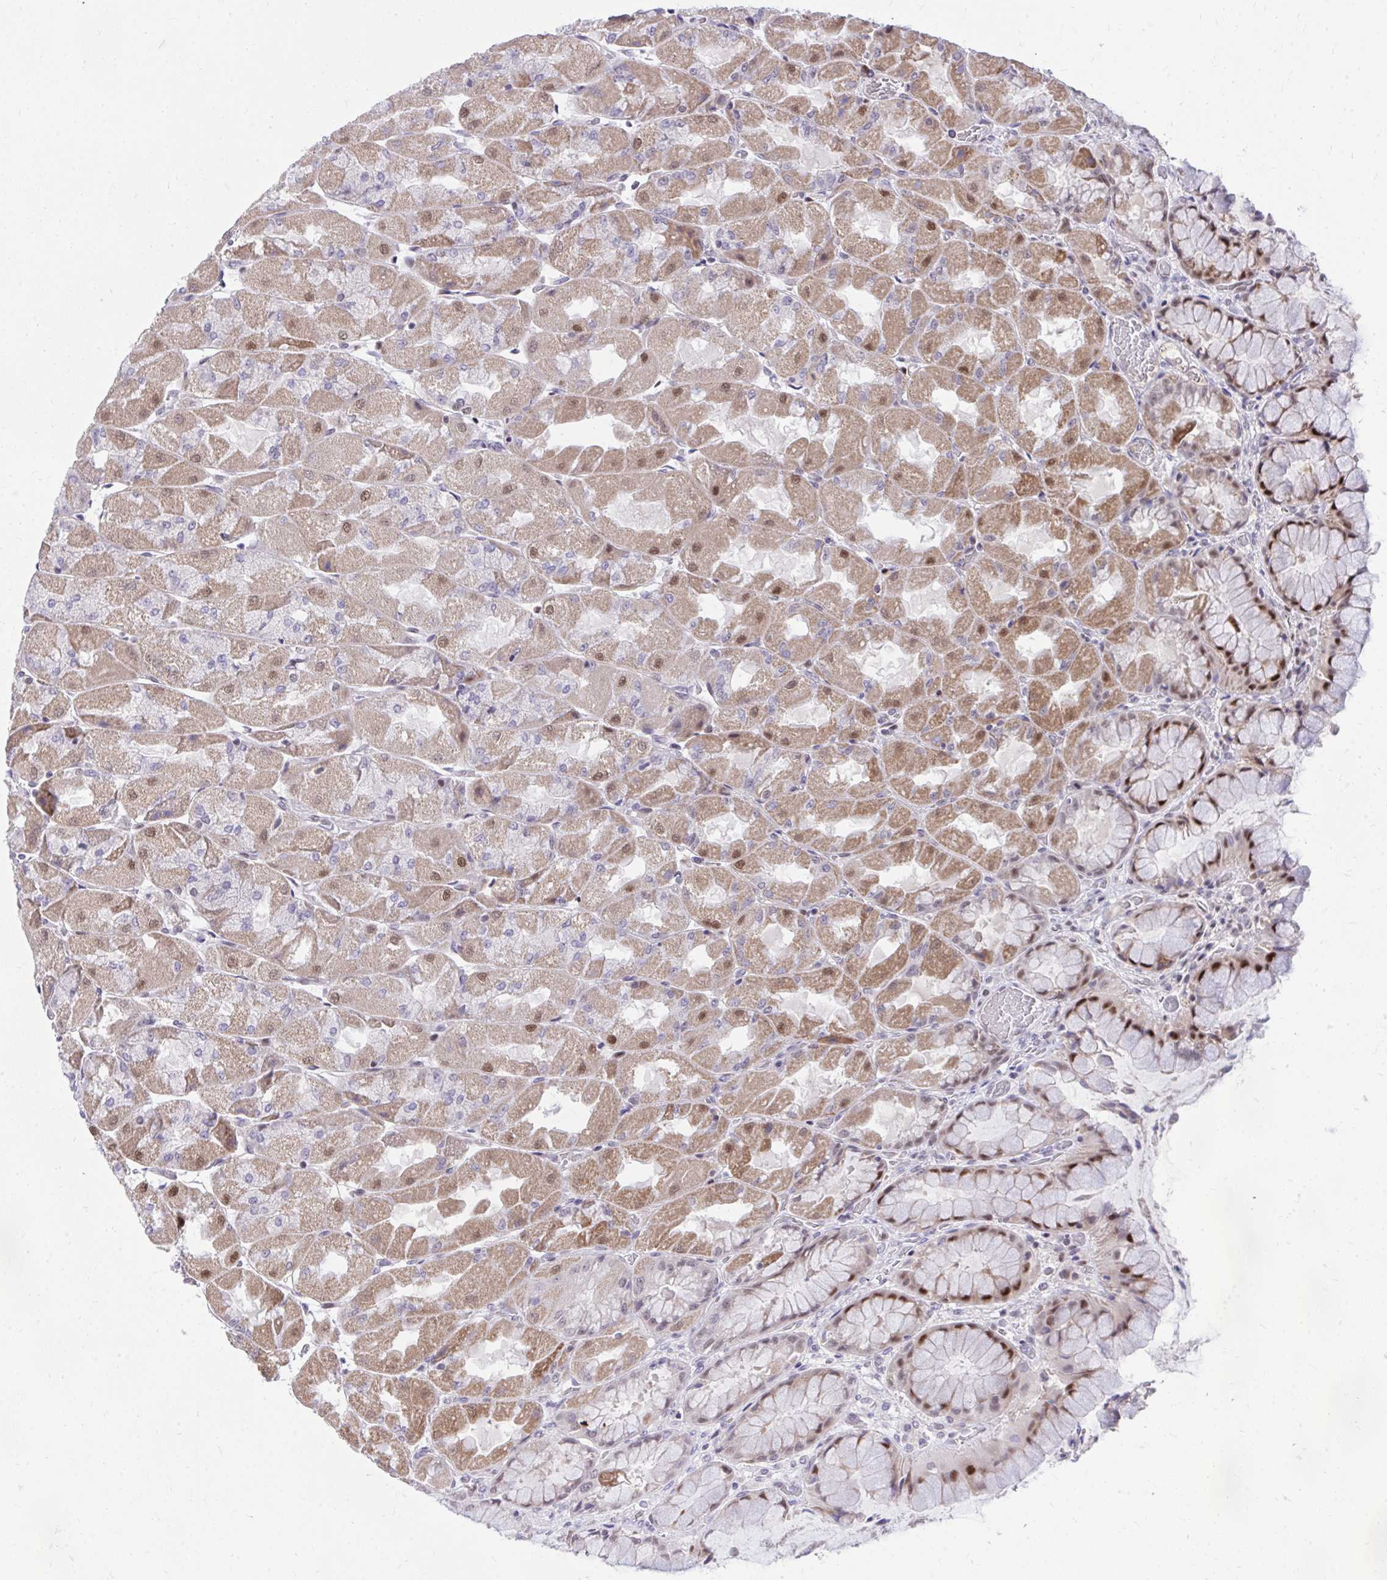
{"staining": {"intensity": "moderate", "quantity": "25%-75%", "location": "cytoplasmic/membranous,nuclear"}, "tissue": "stomach", "cell_type": "Glandular cells", "image_type": "normal", "snomed": [{"axis": "morphology", "description": "Normal tissue, NOS"}, {"axis": "topography", "description": "Stomach"}], "caption": "High-power microscopy captured an immunohistochemistry photomicrograph of normal stomach, revealing moderate cytoplasmic/membranous,nuclear expression in approximately 25%-75% of glandular cells.", "gene": "C14orf39", "patient": {"sex": "female", "age": 61}}